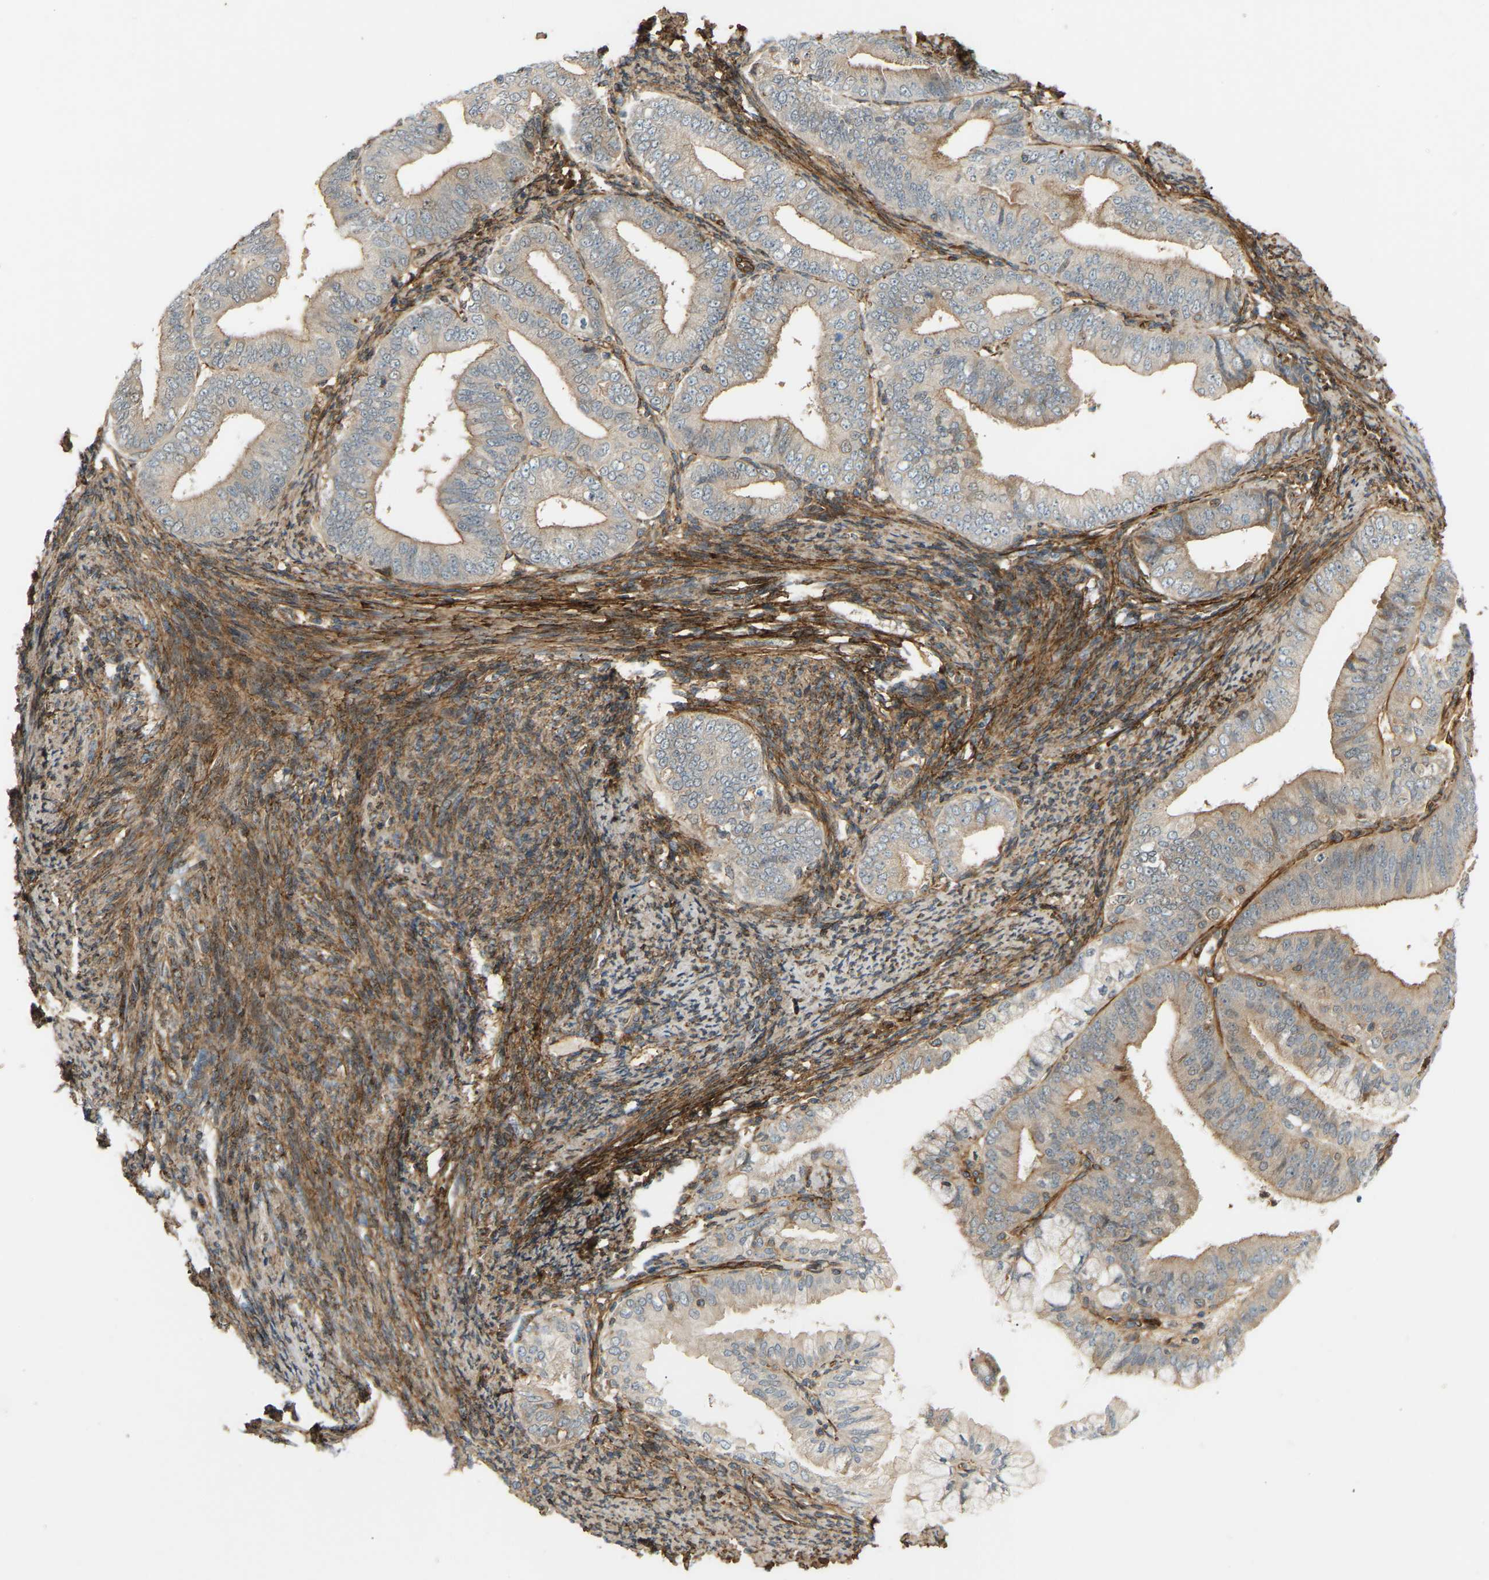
{"staining": {"intensity": "weak", "quantity": ">75%", "location": "cytoplasmic/membranous"}, "tissue": "endometrial cancer", "cell_type": "Tumor cells", "image_type": "cancer", "snomed": [{"axis": "morphology", "description": "Adenocarcinoma, NOS"}, {"axis": "topography", "description": "Endometrium"}], "caption": "Endometrial adenocarcinoma stained for a protein shows weak cytoplasmic/membranous positivity in tumor cells. The staining was performed using DAB to visualize the protein expression in brown, while the nuclei were stained in blue with hematoxylin (Magnification: 20x).", "gene": "PLCG2", "patient": {"sex": "female", "age": 63}}